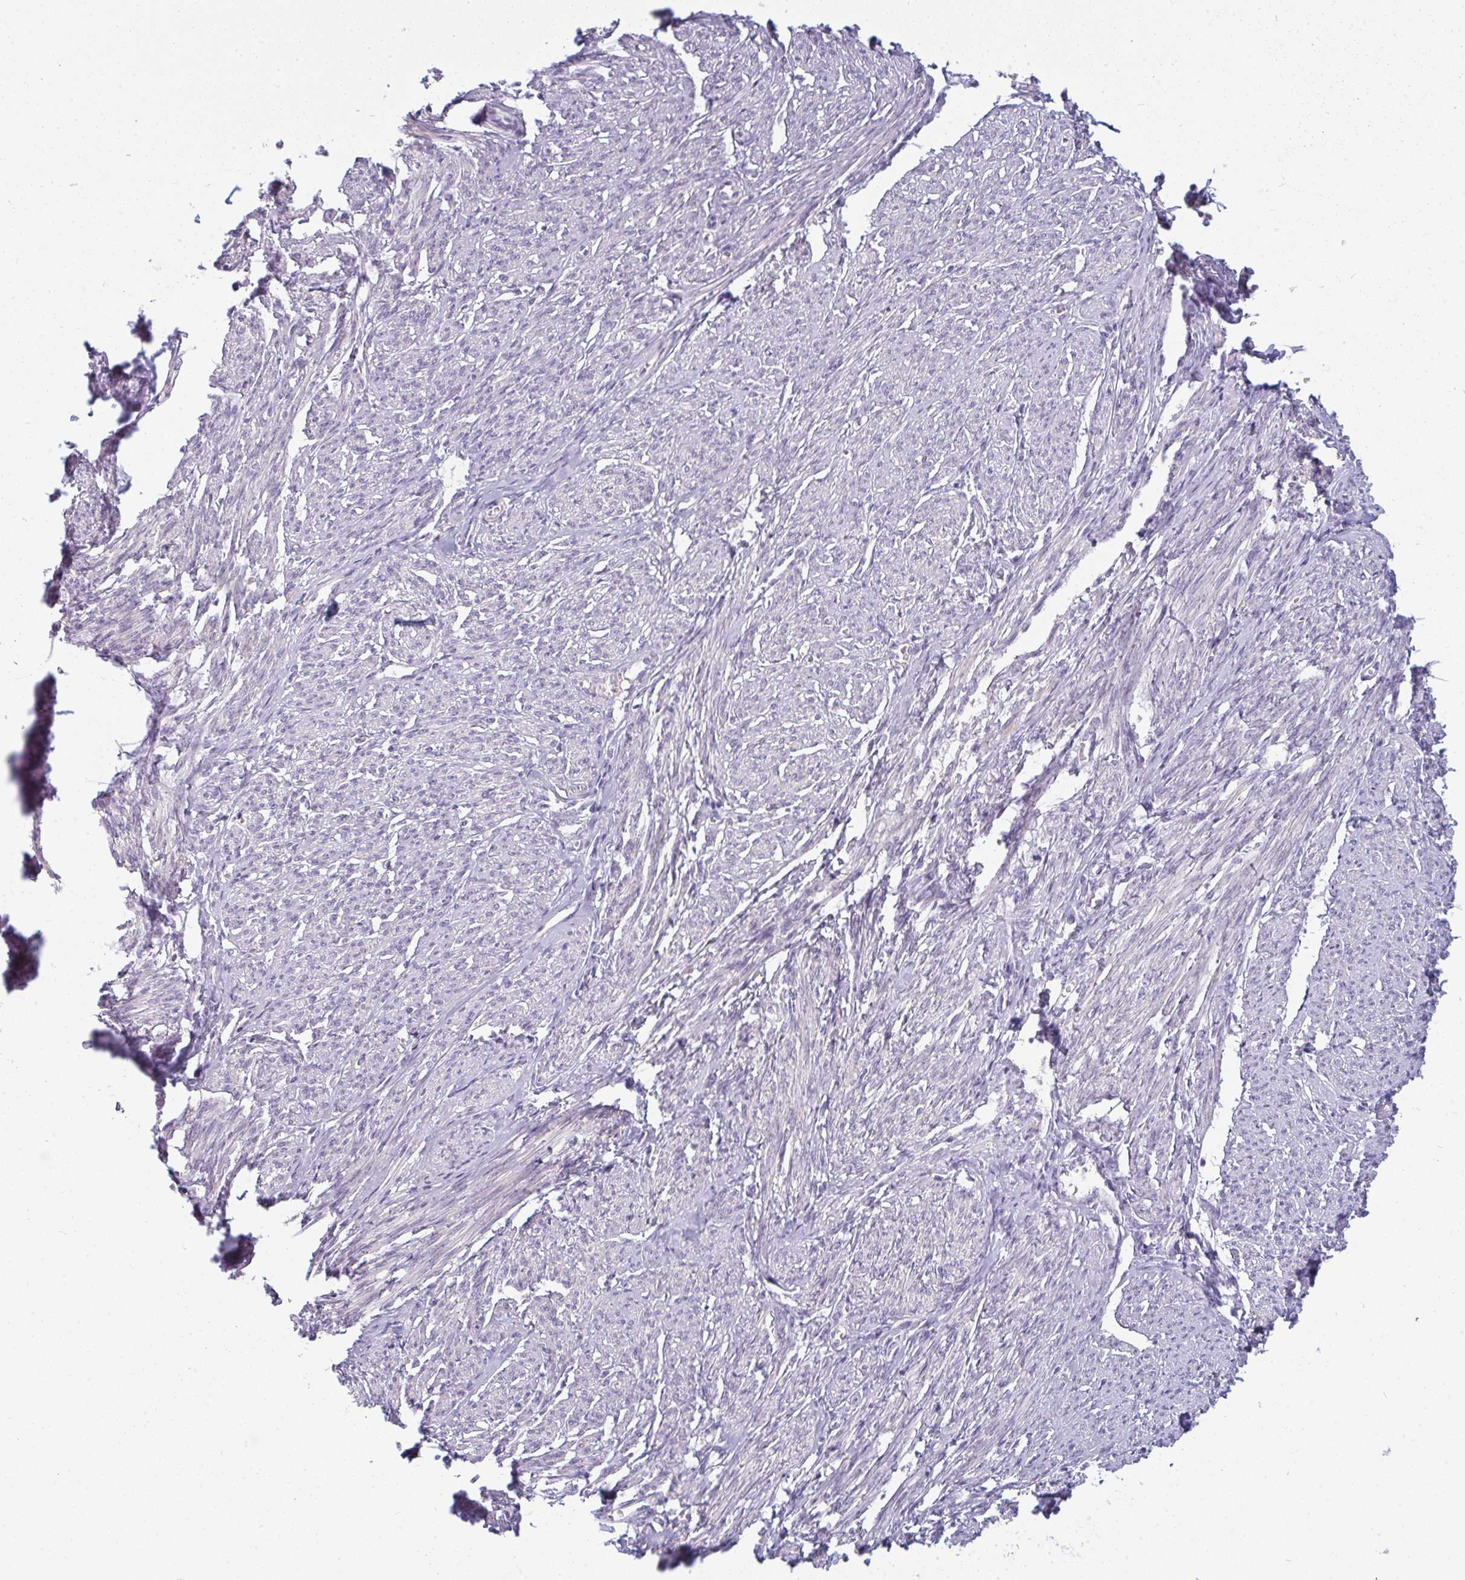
{"staining": {"intensity": "moderate", "quantity": "<25%", "location": "cytoplasmic/membranous,nuclear"}, "tissue": "smooth muscle", "cell_type": "Smooth muscle cells", "image_type": "normal", "snomed": [{"axis": "morphology", "description": "Normal tissue, NOS"}, {"axis": "topography", "description": "Smooth muscle"}], "caption": "Immunohistochemical staining of unremarkable smooth muscle reveals low levels of moderate cytoplasmic/membranous,nuclear staining in approximately <25% of smooth muscle cells. The staining was performed using DAB to visualize the protein expression in brown, while the nuclei were stained in blue with hematoxylin (Magnification: 20x).", "gene": "PPFIA4", "patient": {"sex": "female", "age": 65}}